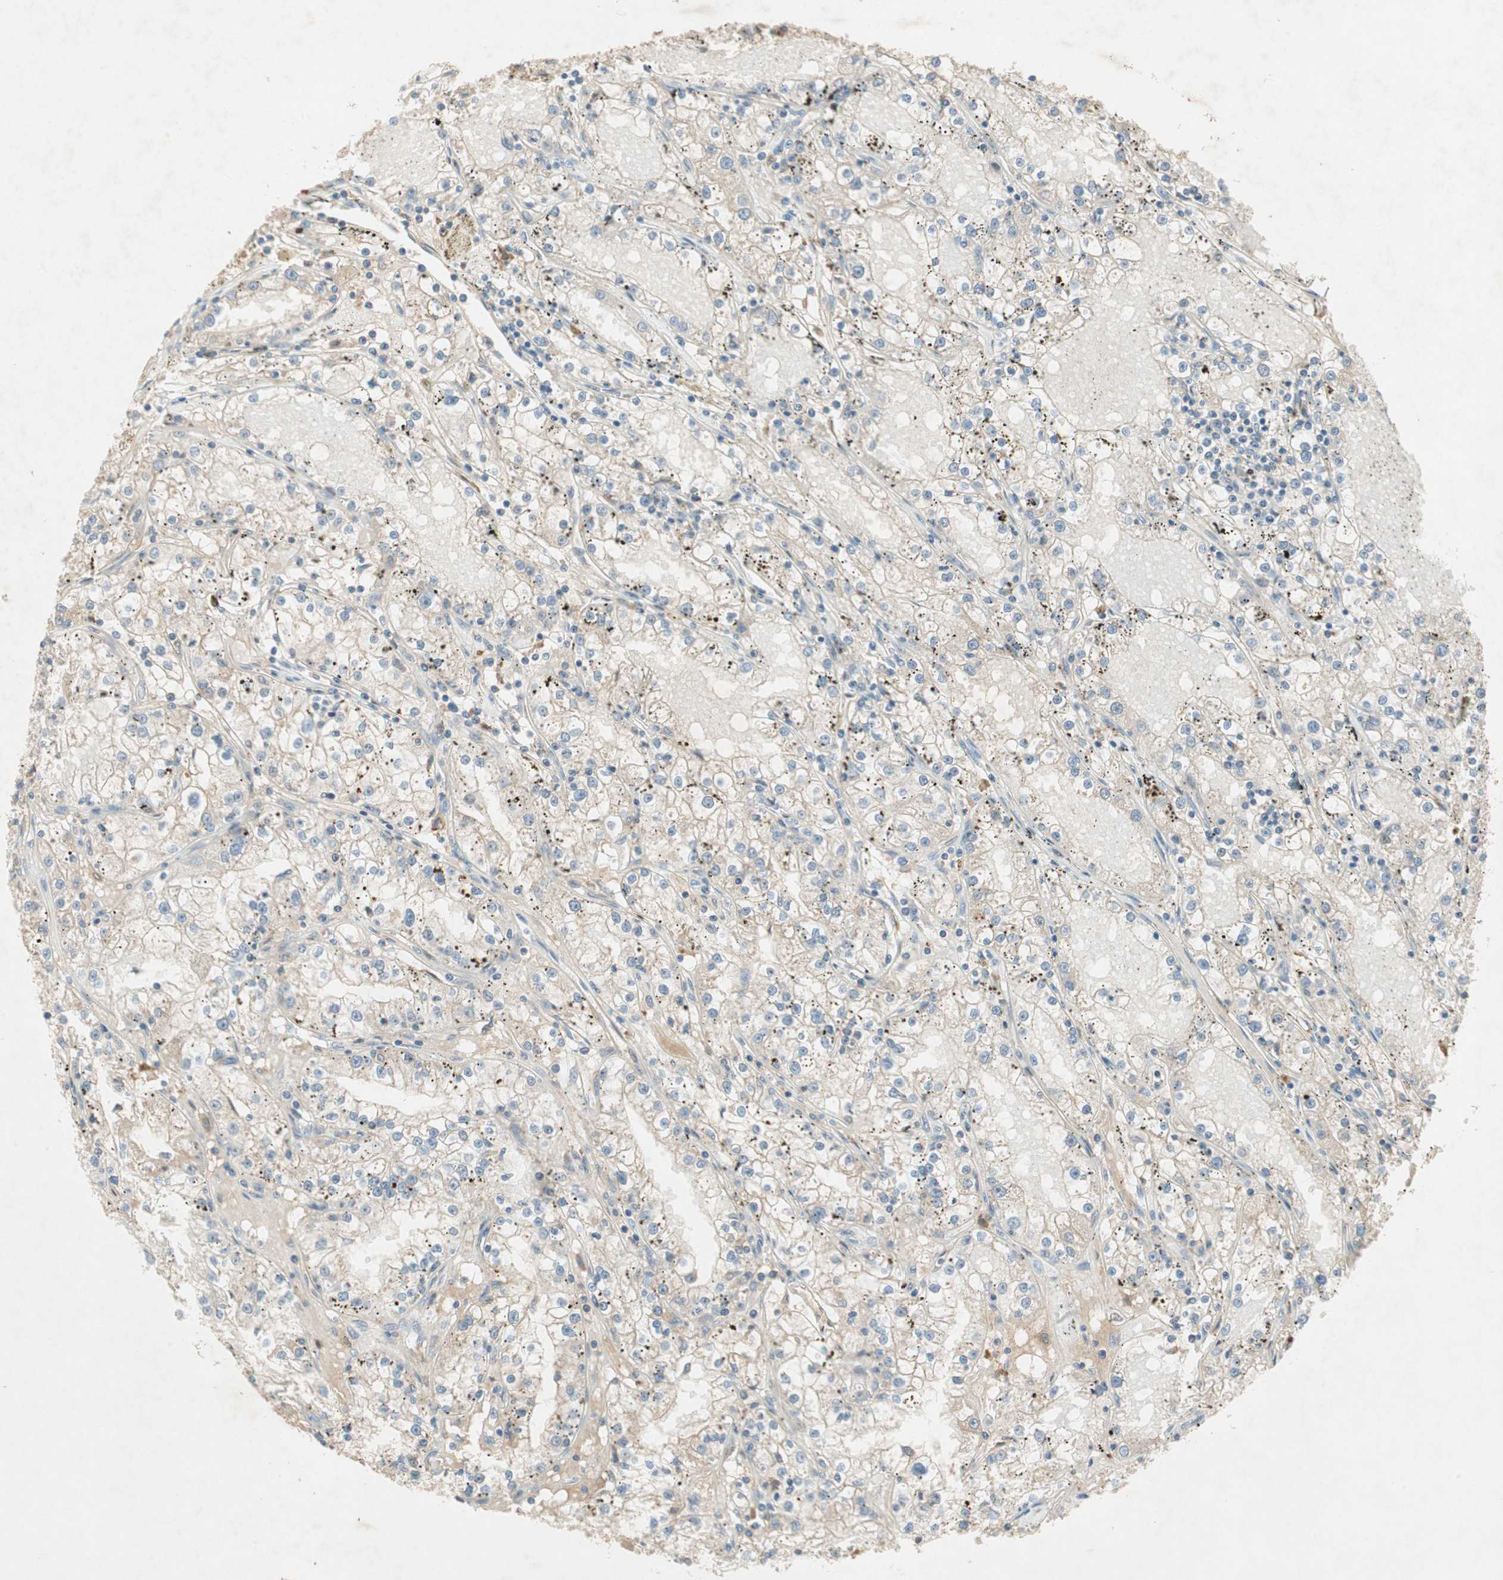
{"staining": {"intensity": "negative", "quantity": "none", "location": "none"}, "tissue": "renal cancer", "cell_type": "Tumor cells", "image_type": "cancer", "snomed": [{"axis": "morphology", "description": "Adenocarcinoma, NOS"}, {"axis": "topography", "description": "Kidney"}], "caption": "Immunohistochemistry histopathology image of neoplastic tissue: renal cancer (adenocarcinoma) stained with DAB exhibits no significant protein positivity in tumor cells.", "gene": "RNGTT", "patient": {"sex": "male", "age": 56}}